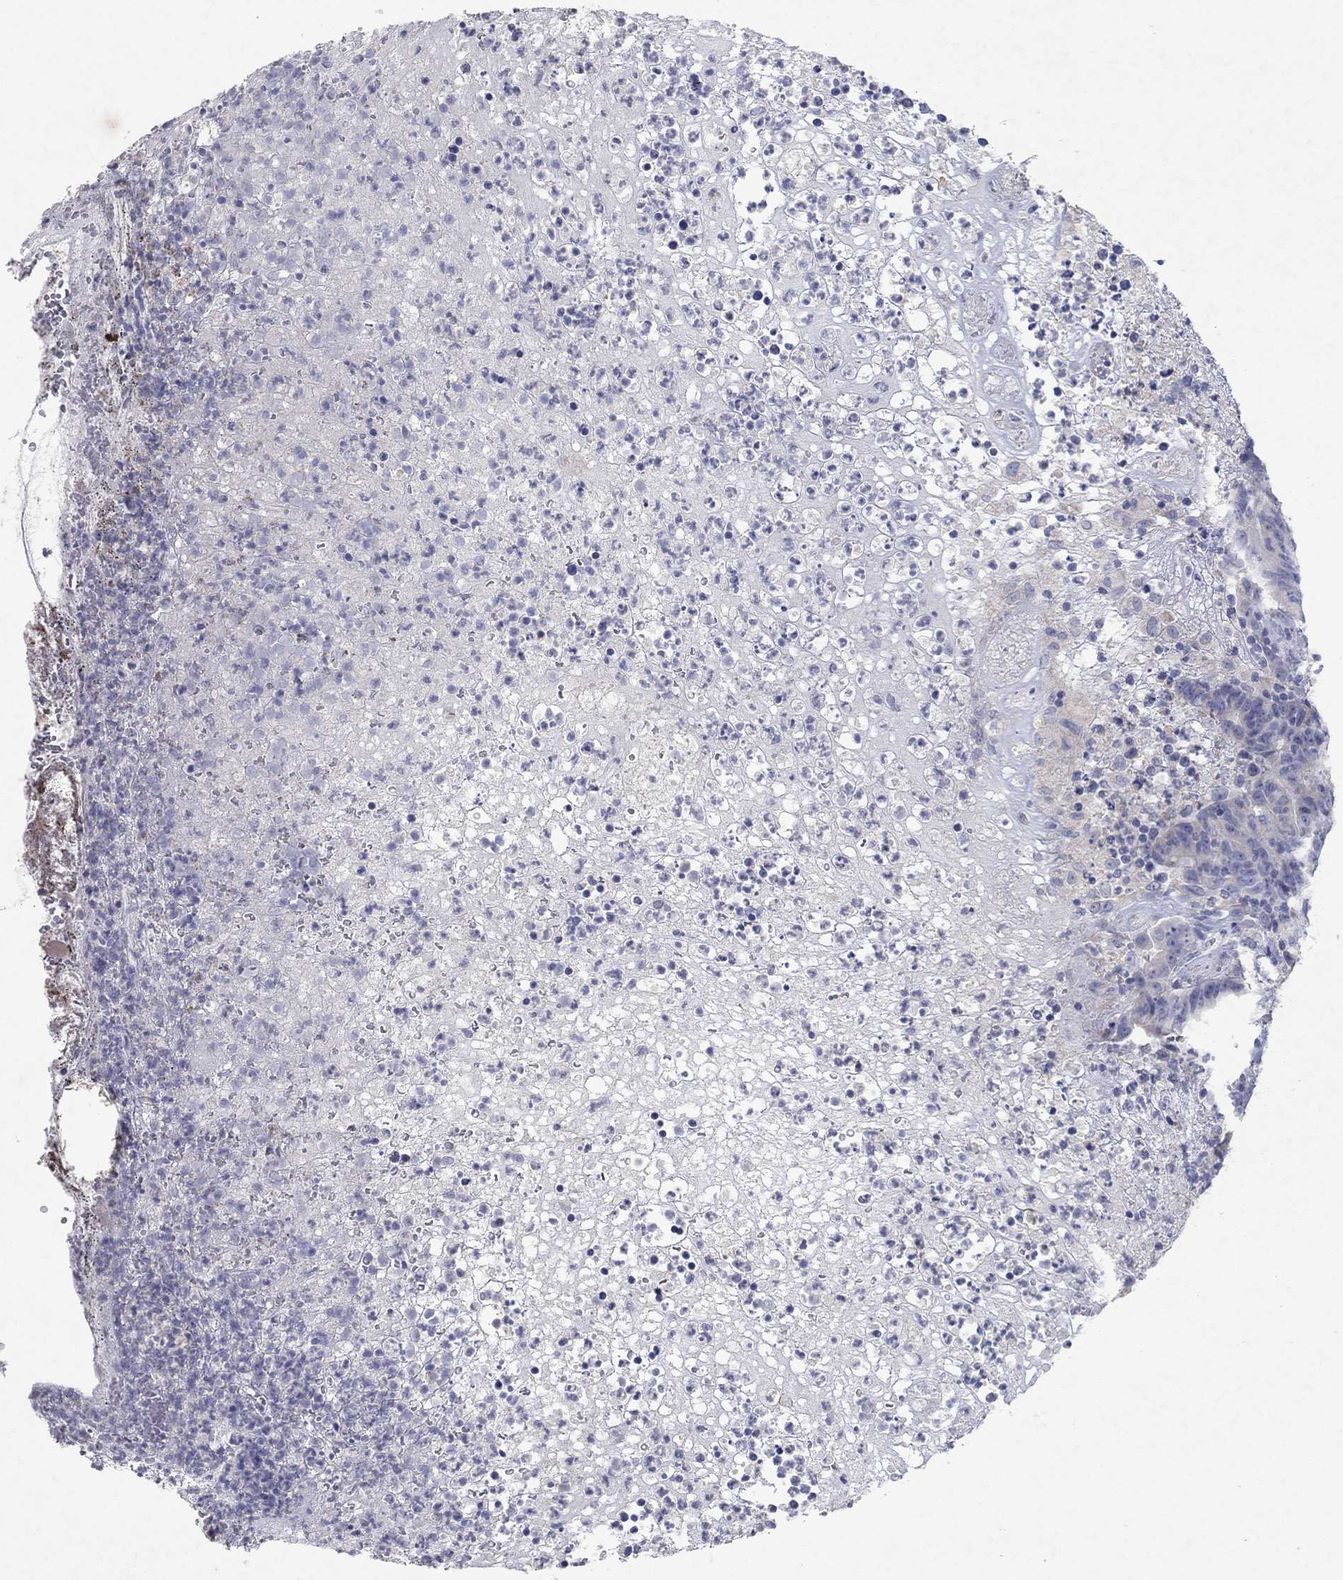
{"staining": {"intensity": "negative", "quantity": "none", "location": "none"}, "tissue": "colorectal cancer", "cell_type": "Tumor cells", "image_type": "cancer", "snomed": [{"axis": "morphology", "description": "Adenocarcinoma, NOS"}, {"axis": "topography", "description": "Colon"}], "caption": "Protein analysis of colorectal cancer reveals no significant staining in tumor cells.", "gene": "KRT40", "patient": {"sex": "female", "age": 75}}